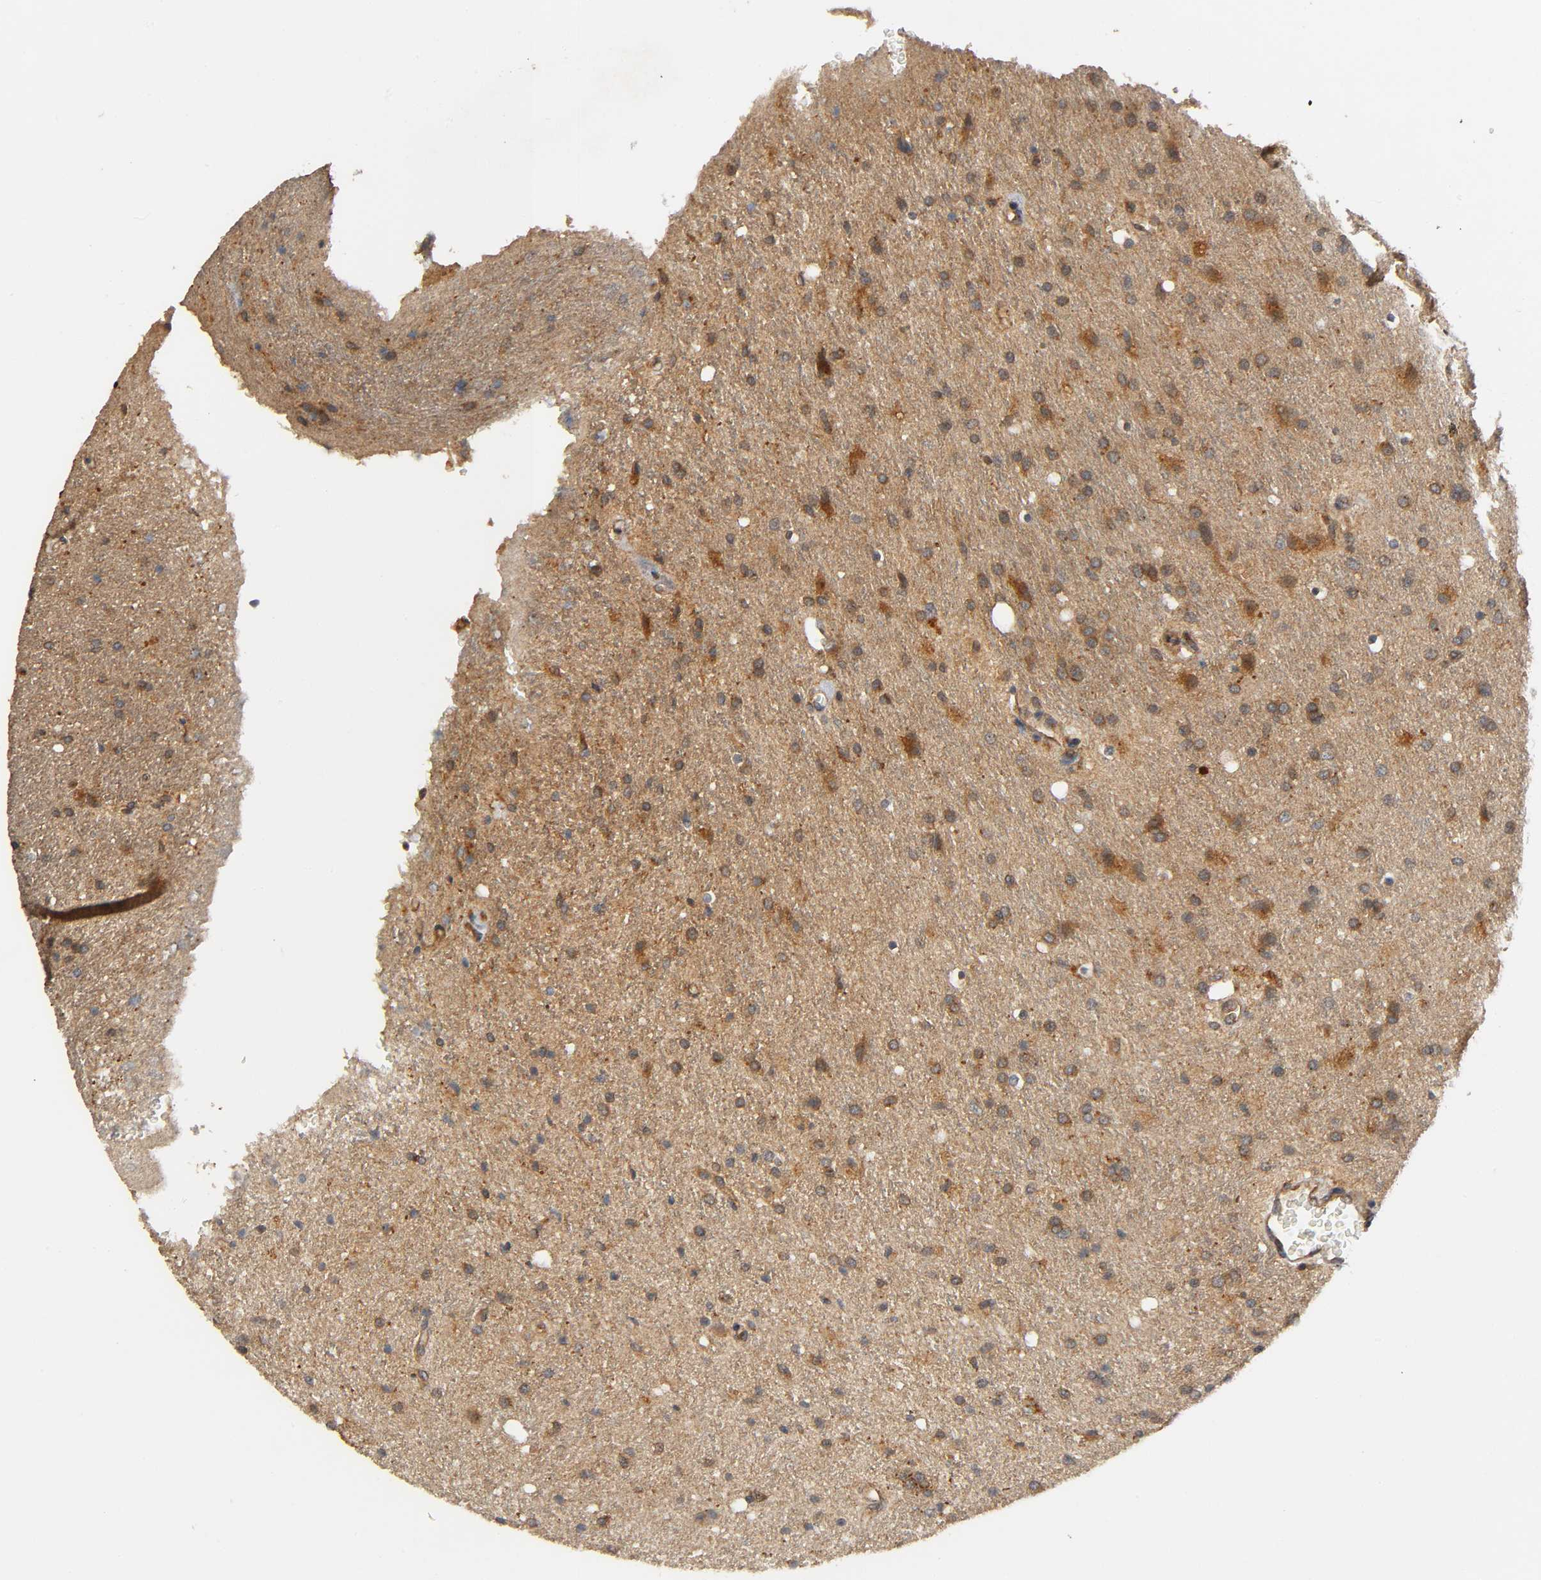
{"staining": {"intensity": "strong", "quantity": ">75%", "location": "cytoplasmic/membranous"}, "tissue": "glioma", "cell_type": "Tumor cells", "image_type": "cancer", "snomed": [{"axis": "morphology", "description": "Normal tissue, NOS"}, {"axis": "morphology", "description": "Glioma, malignant, High grade"}, {"axis": "topography", "description": "Cerebral cortex"}], "caption": "A histopathology image of glioma stained for a protein exhibits strong cytoplasmic/membranous brown staining in tumor cells.", "gene": "IKBKB", "patient": {"sex": "male", "age": 56}}